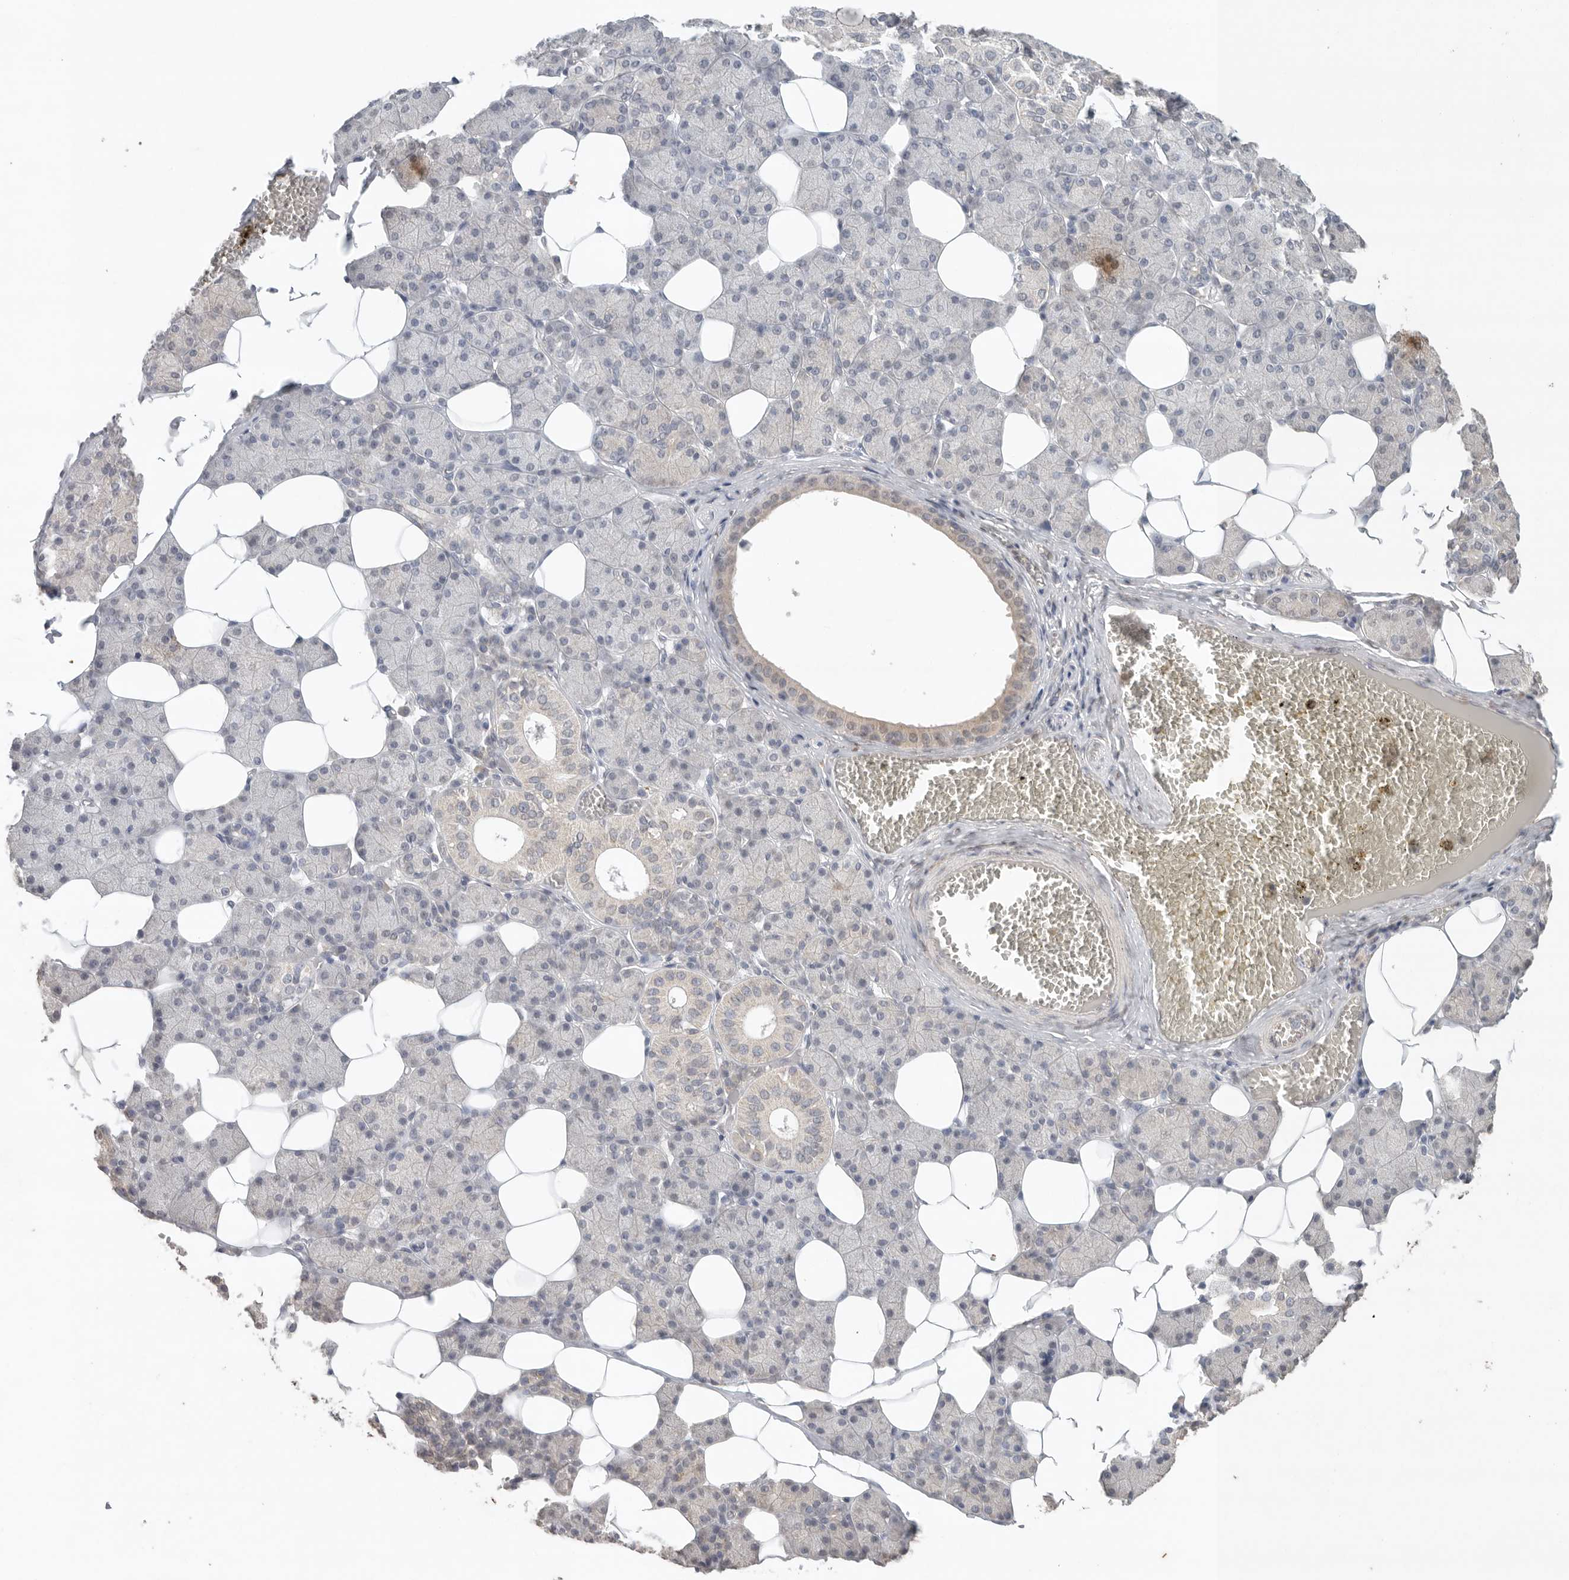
{"staining": {"intensity": "weak", "quantity": "<25%", "location": "cytoplasmic/membranous"}, "tissue": "salivary gland", "cell_type": "Glandular cells", "image_type": "normal", "snomed": [{"axis": "morphology", "description": "Normal tissue, NOS"}, {"axis": "topography", "description": "Salivary gland"}], "caption": "The immunohistochemistry image has no significant expression in glandular cells of salivary gland.", "gene": "KLK5", "patient": {"sex": "female", "age": 33}}